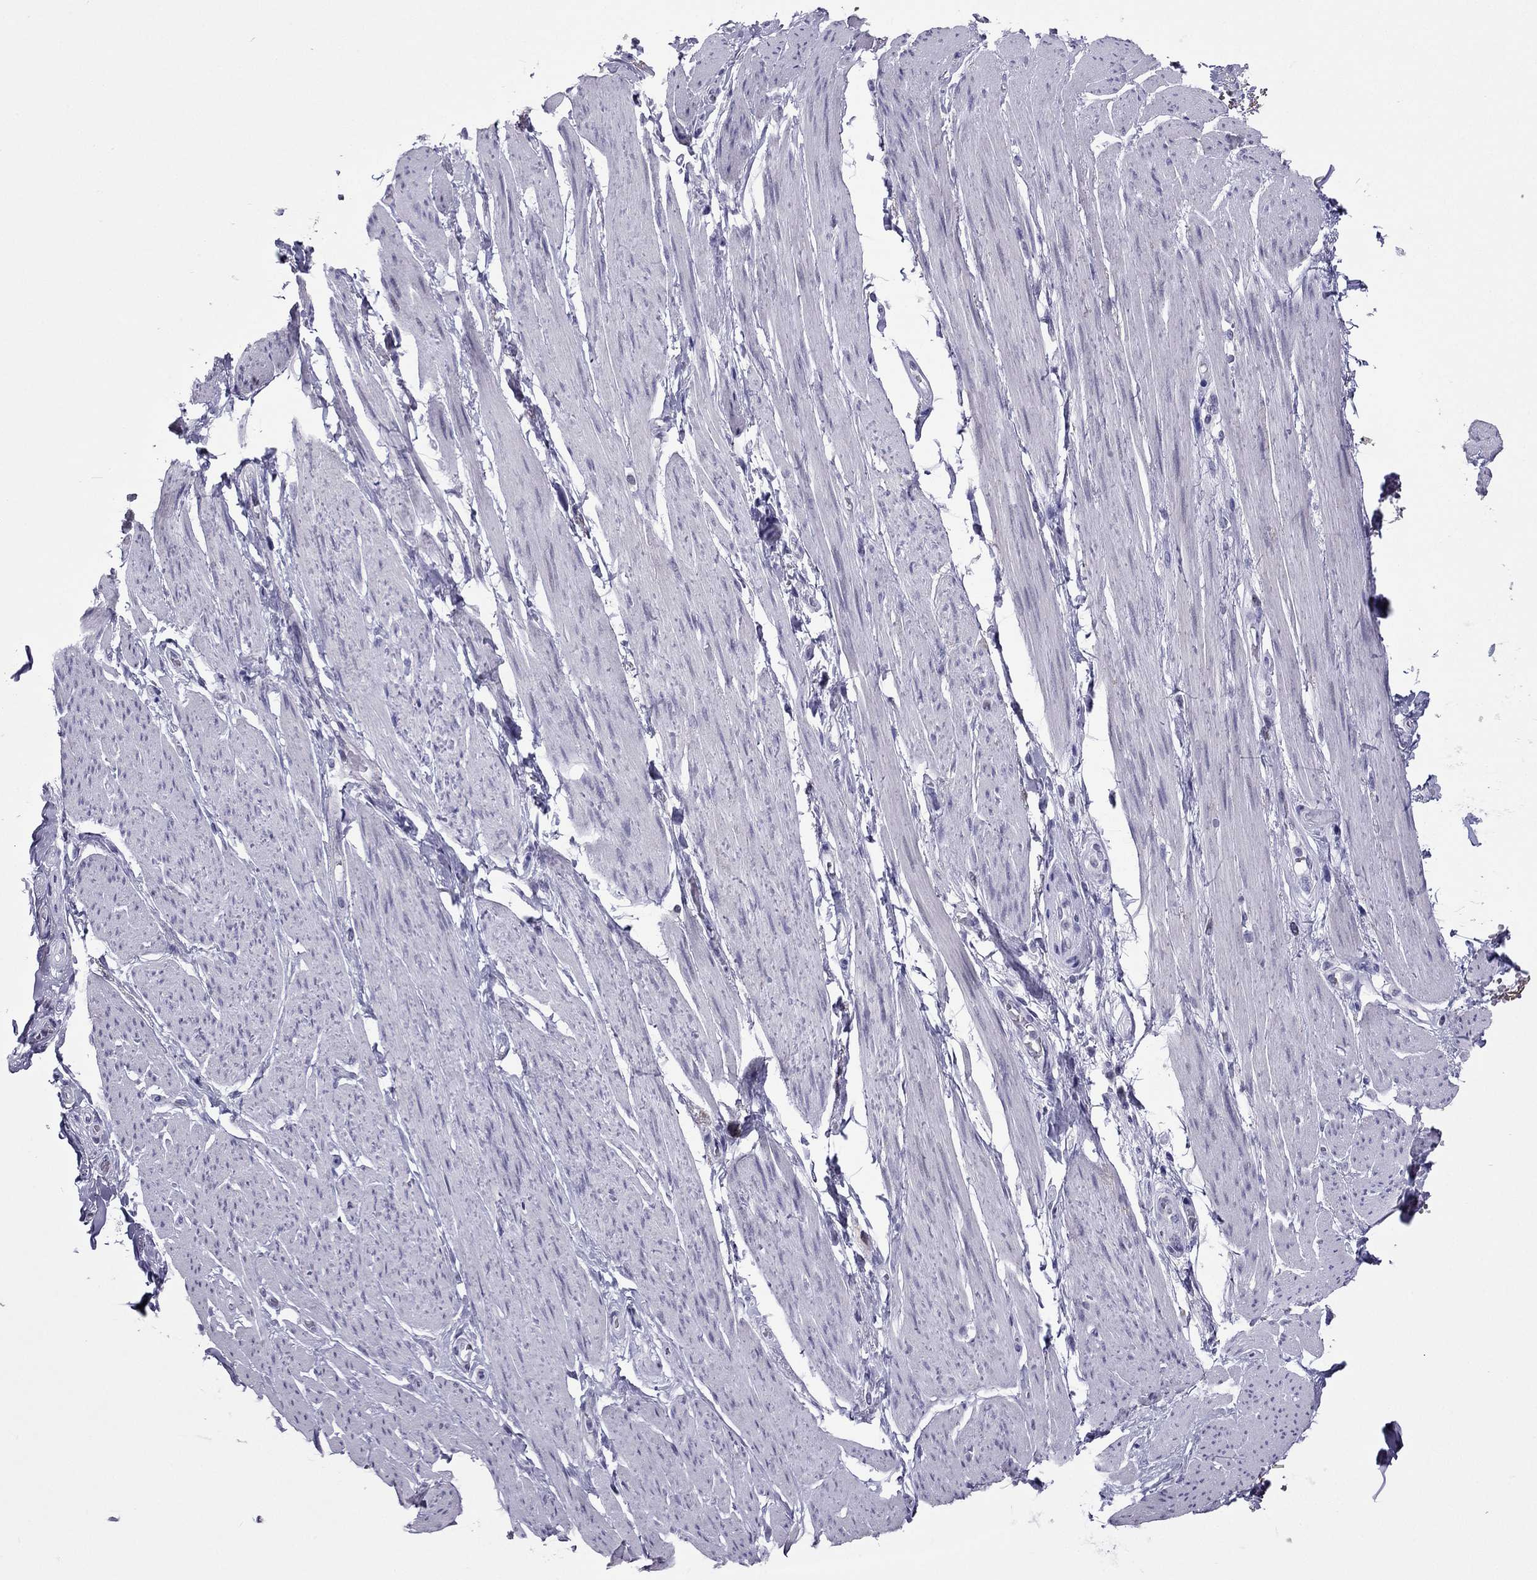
{"staining": {"intensity": "negative", "quantity": "none", "location": "none"}, "tissue": "skeletal muscle", "cell_type": "Myocytes", "image_type": "normal", "snomed": [{"axis": "morphology", "description": "Normal tissue, NOS"}, {"axis": "topography", "description": "Skeletal muscle"}, {"axis": "topography", "description": "Anal"}, {"axis": "topography", "description": "Peripheral nerve tissue"}], "caption": "Immunohistochemistry (IHC) photomicrograph of benign human skeletal muscle stained for a protein (brown), which displays no expression in myocytes.", "gene": "MYLK3", "patient": {"sex": "male", "age": 53}}